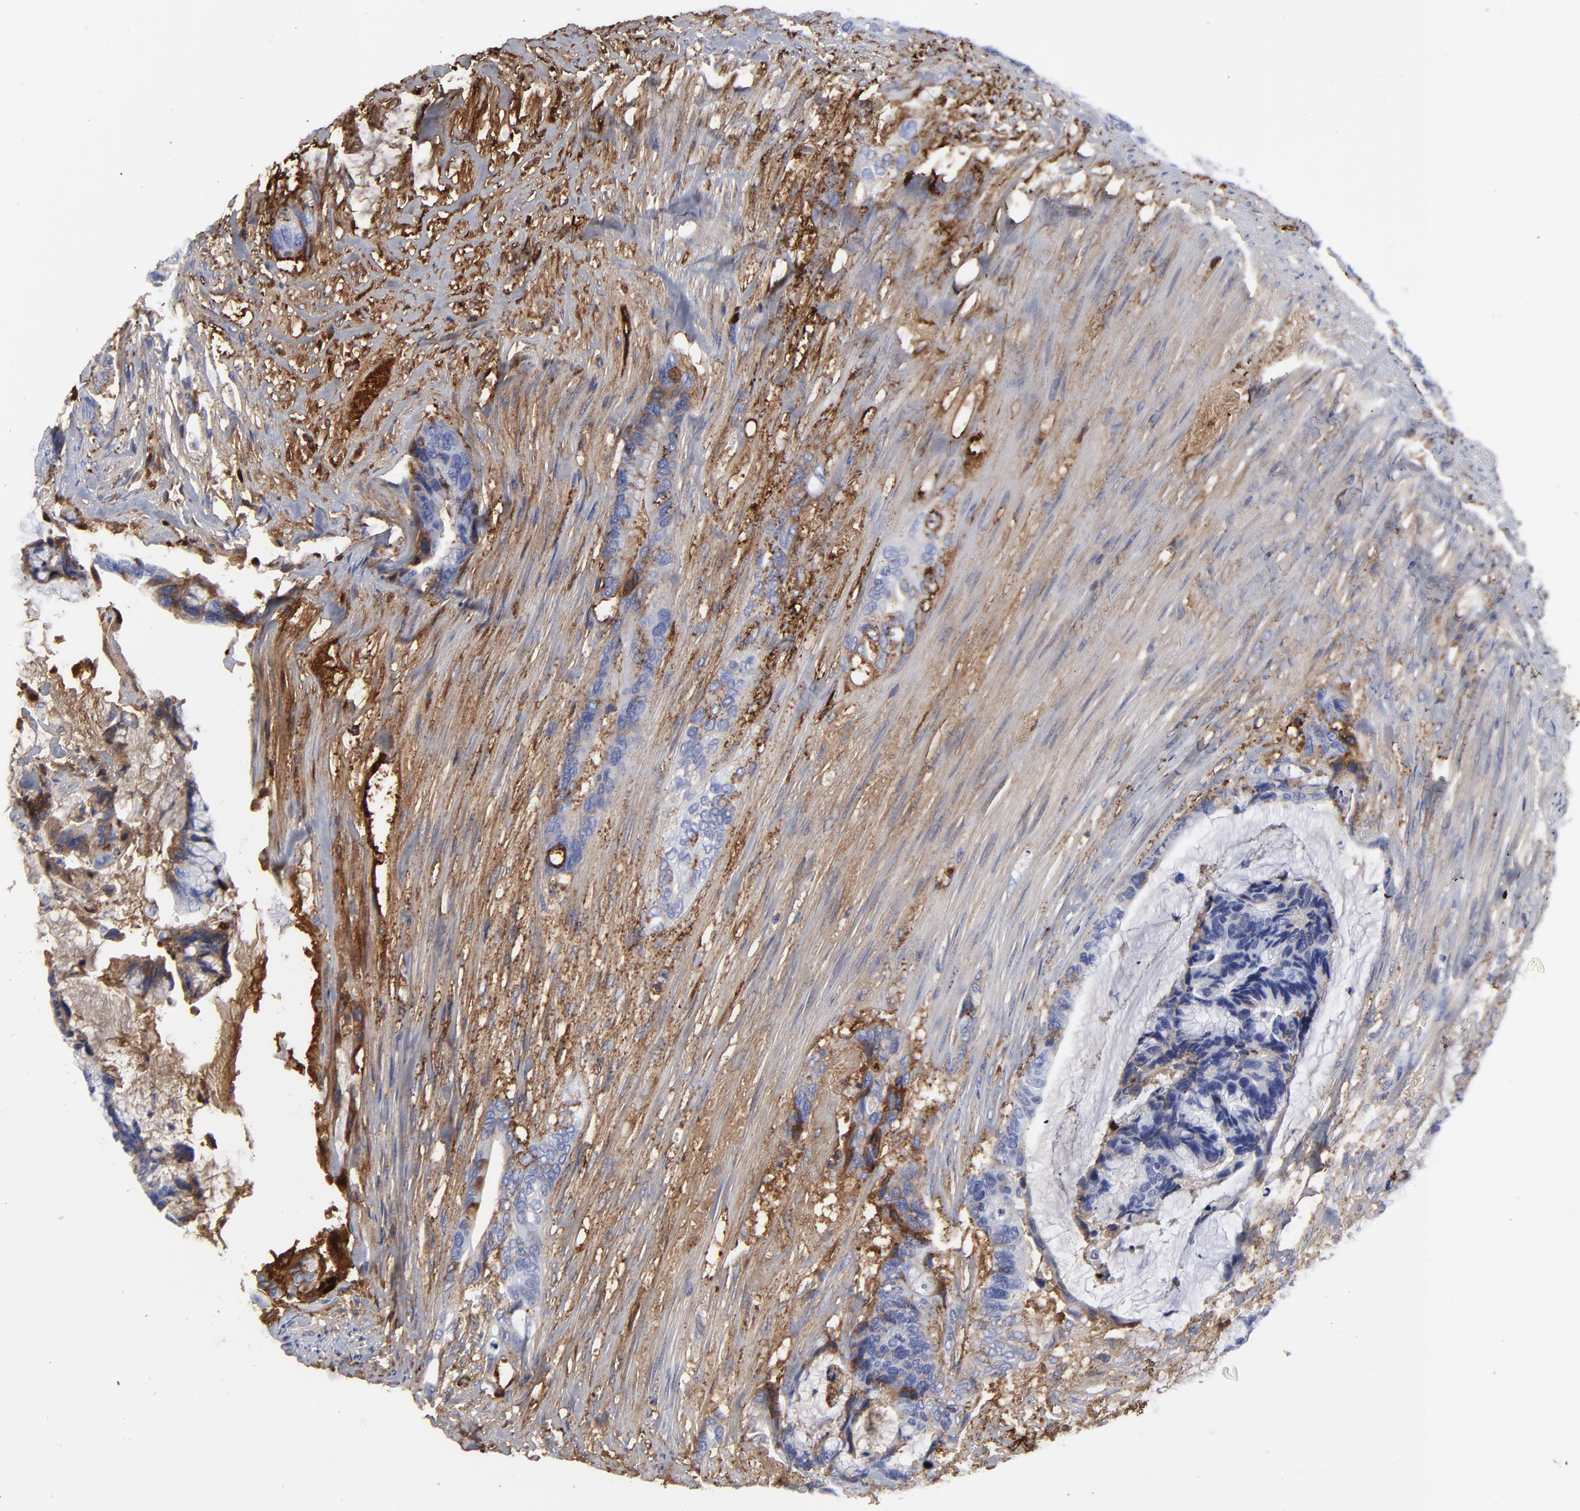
{"staining": {"intensity": "moderate", "quantity": "<25%", "location": "cytoplasmic/membranous"}, "tissue": "colorectal cancer", "cell_type": "Tumor cells", "image_type": "cancer", "snomed": [{"axis": "morphology", "description": "Adenocarcinoma, NOS"}, {"axis": "topography", "description": "Rectum"}], "caption": "Moderate cytoplasmic/membranous staining is identified in about <25% of tumor cells in colorectal cancer (adenocarcinoma).", "gene": "DCN", "patient": {"sex": "female", "age": 59}}